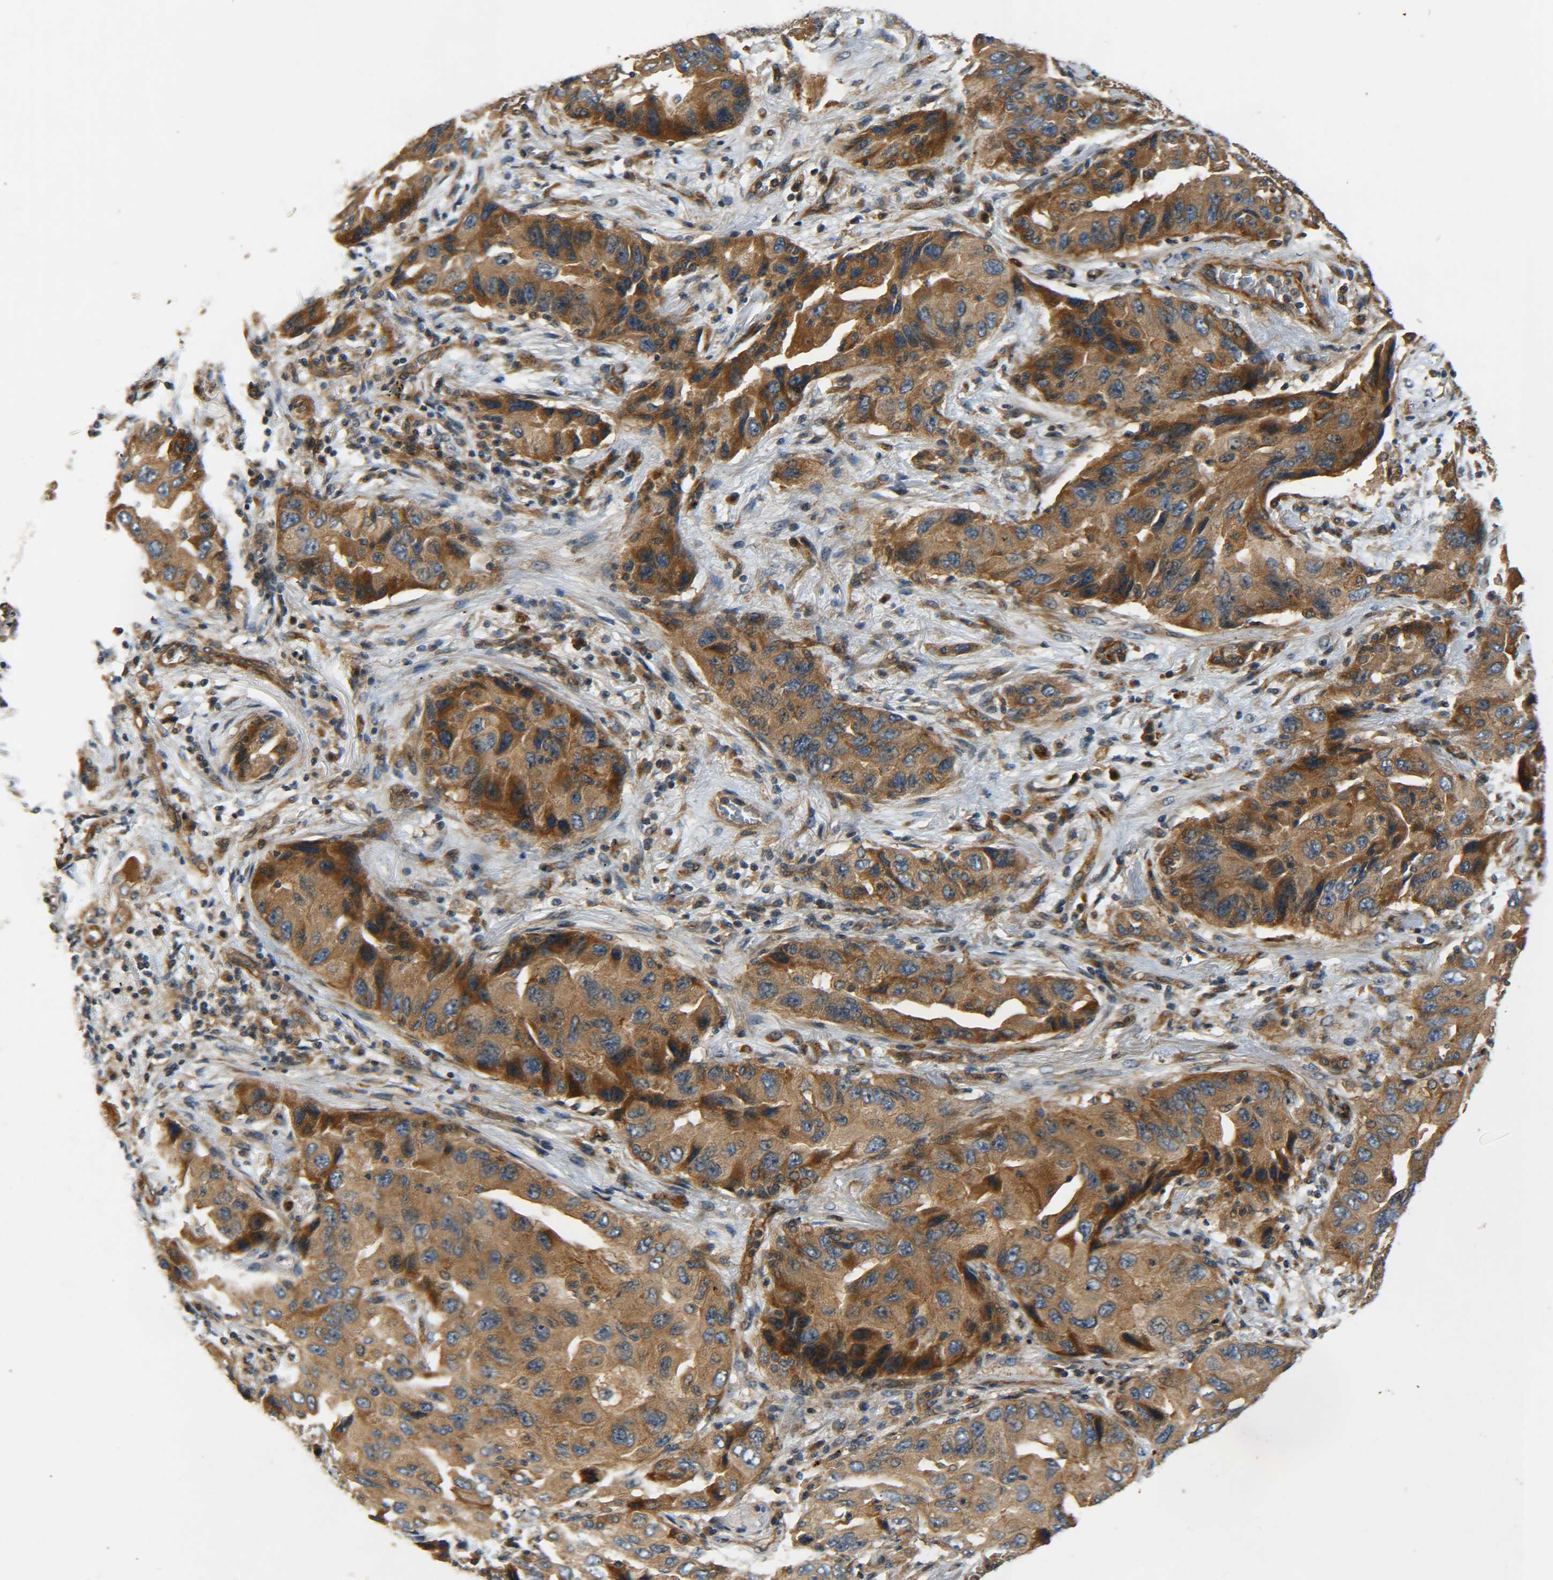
{"staining": {"intensity": "strong", "quantity": ">75%", "location": "cytoplasmic/membranous"}, "tissue": "lung cancer", "cell_type": "Tumor cells", "image_type": "cancer", "snomed": [{"axis": "morphology", "description": "Adenocarcinoma, NOS"}, {"axis": "topography", "description": "Lung"}], "caption": "Brown immunohistochemical staining in lung cancer (adenocarcinoma) shows strong cytoplasmic/membranous staining in about >75% of tumor cells. (brown staining indicates protein expression, while blue staining denotes nuclei).", "gene": "LRCH3", "patient": {"sex": "female", "age": 65}}